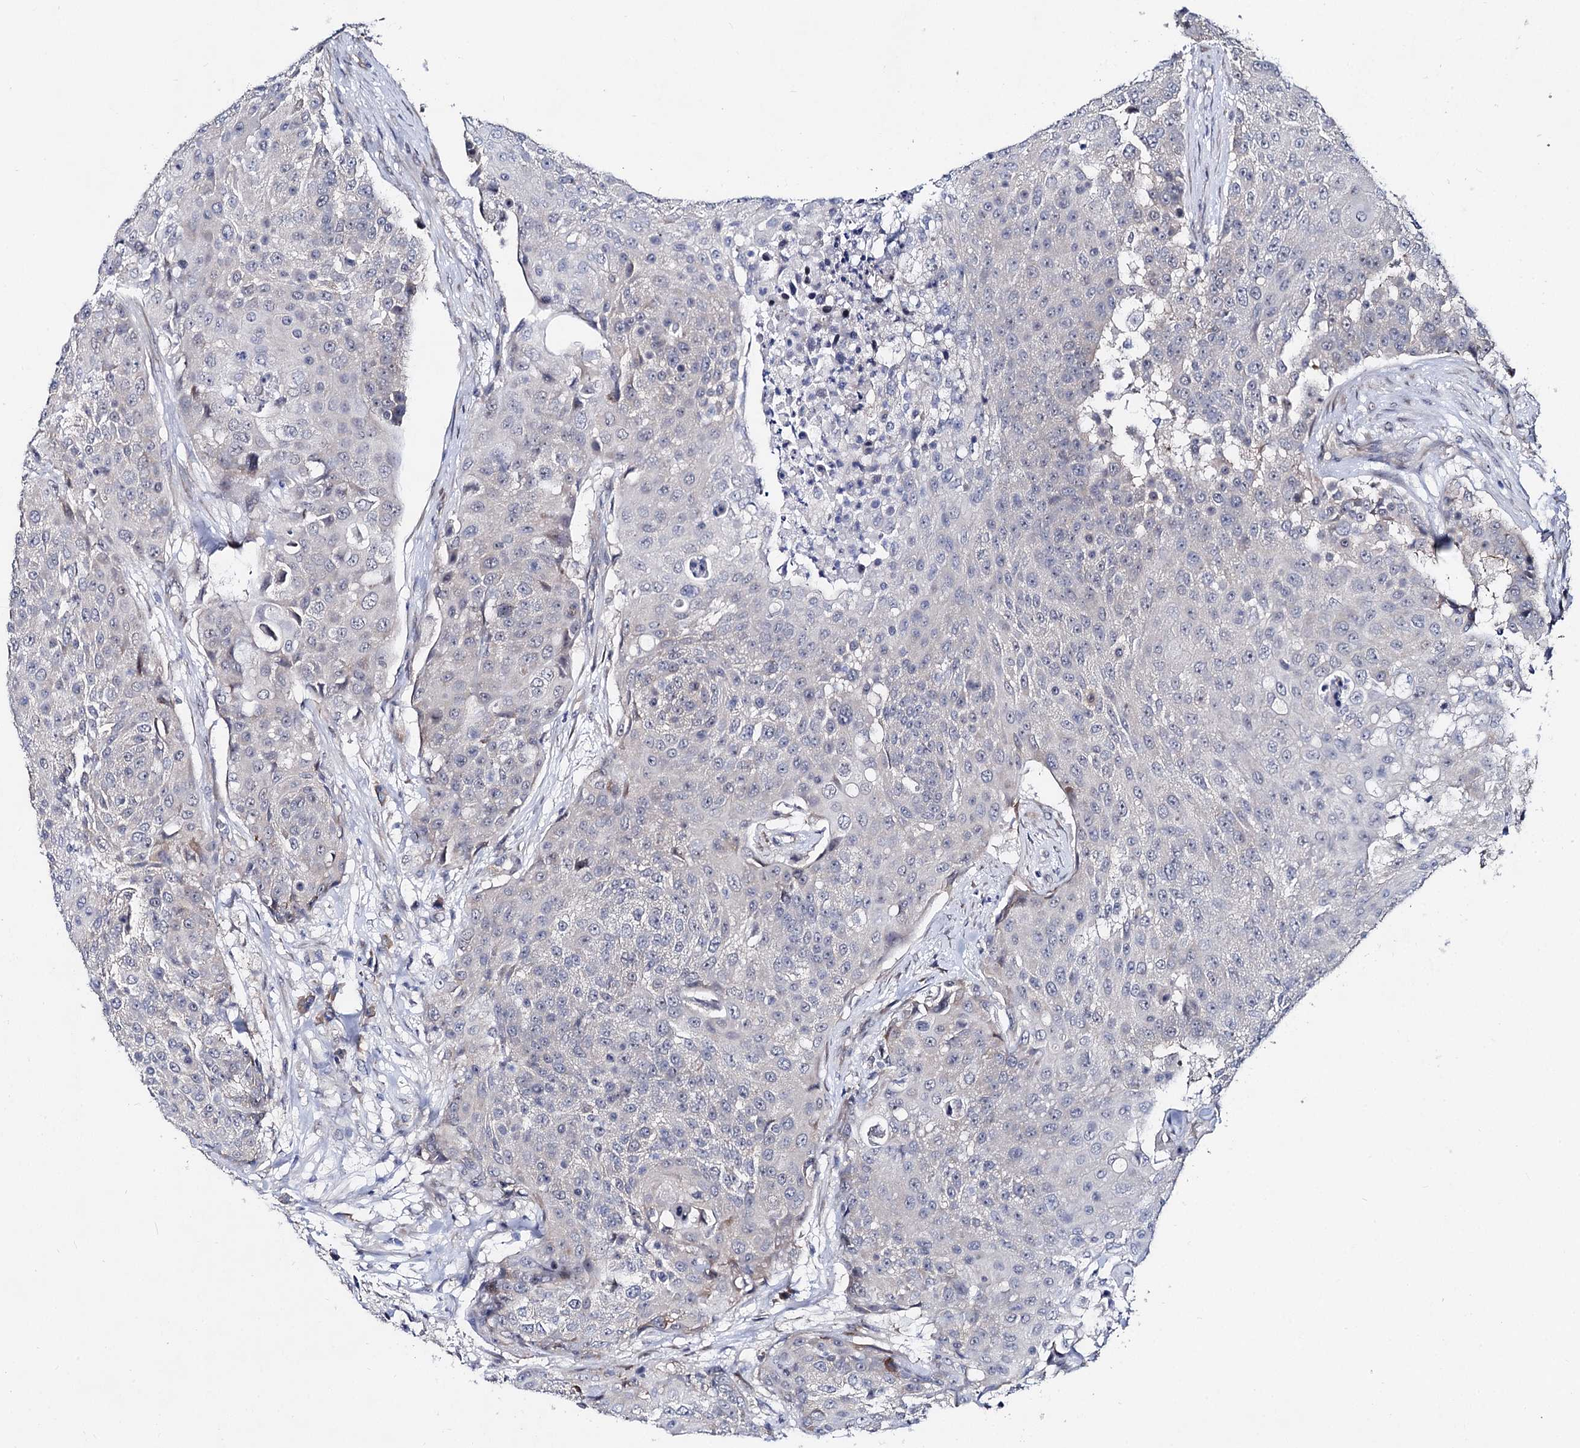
{"staining": {"intensity": "negative", "quantity": "none", "location": "none"}, "tissue": "urothelial cancer", "cell_type": "Tumor cells", "image_type": "cancer", "snomed": [{"axis": "morphology", "description": "Urothelial carcinoma, High grade"}, {"axis": "topography", "description": "Urinary bladder"}], "caption": "There is no significant staining in tumor cells of high-grade urothelial carcinoma.", "gene": "CAPRIN2", "patient": {"sex": "female", "age": 63}}